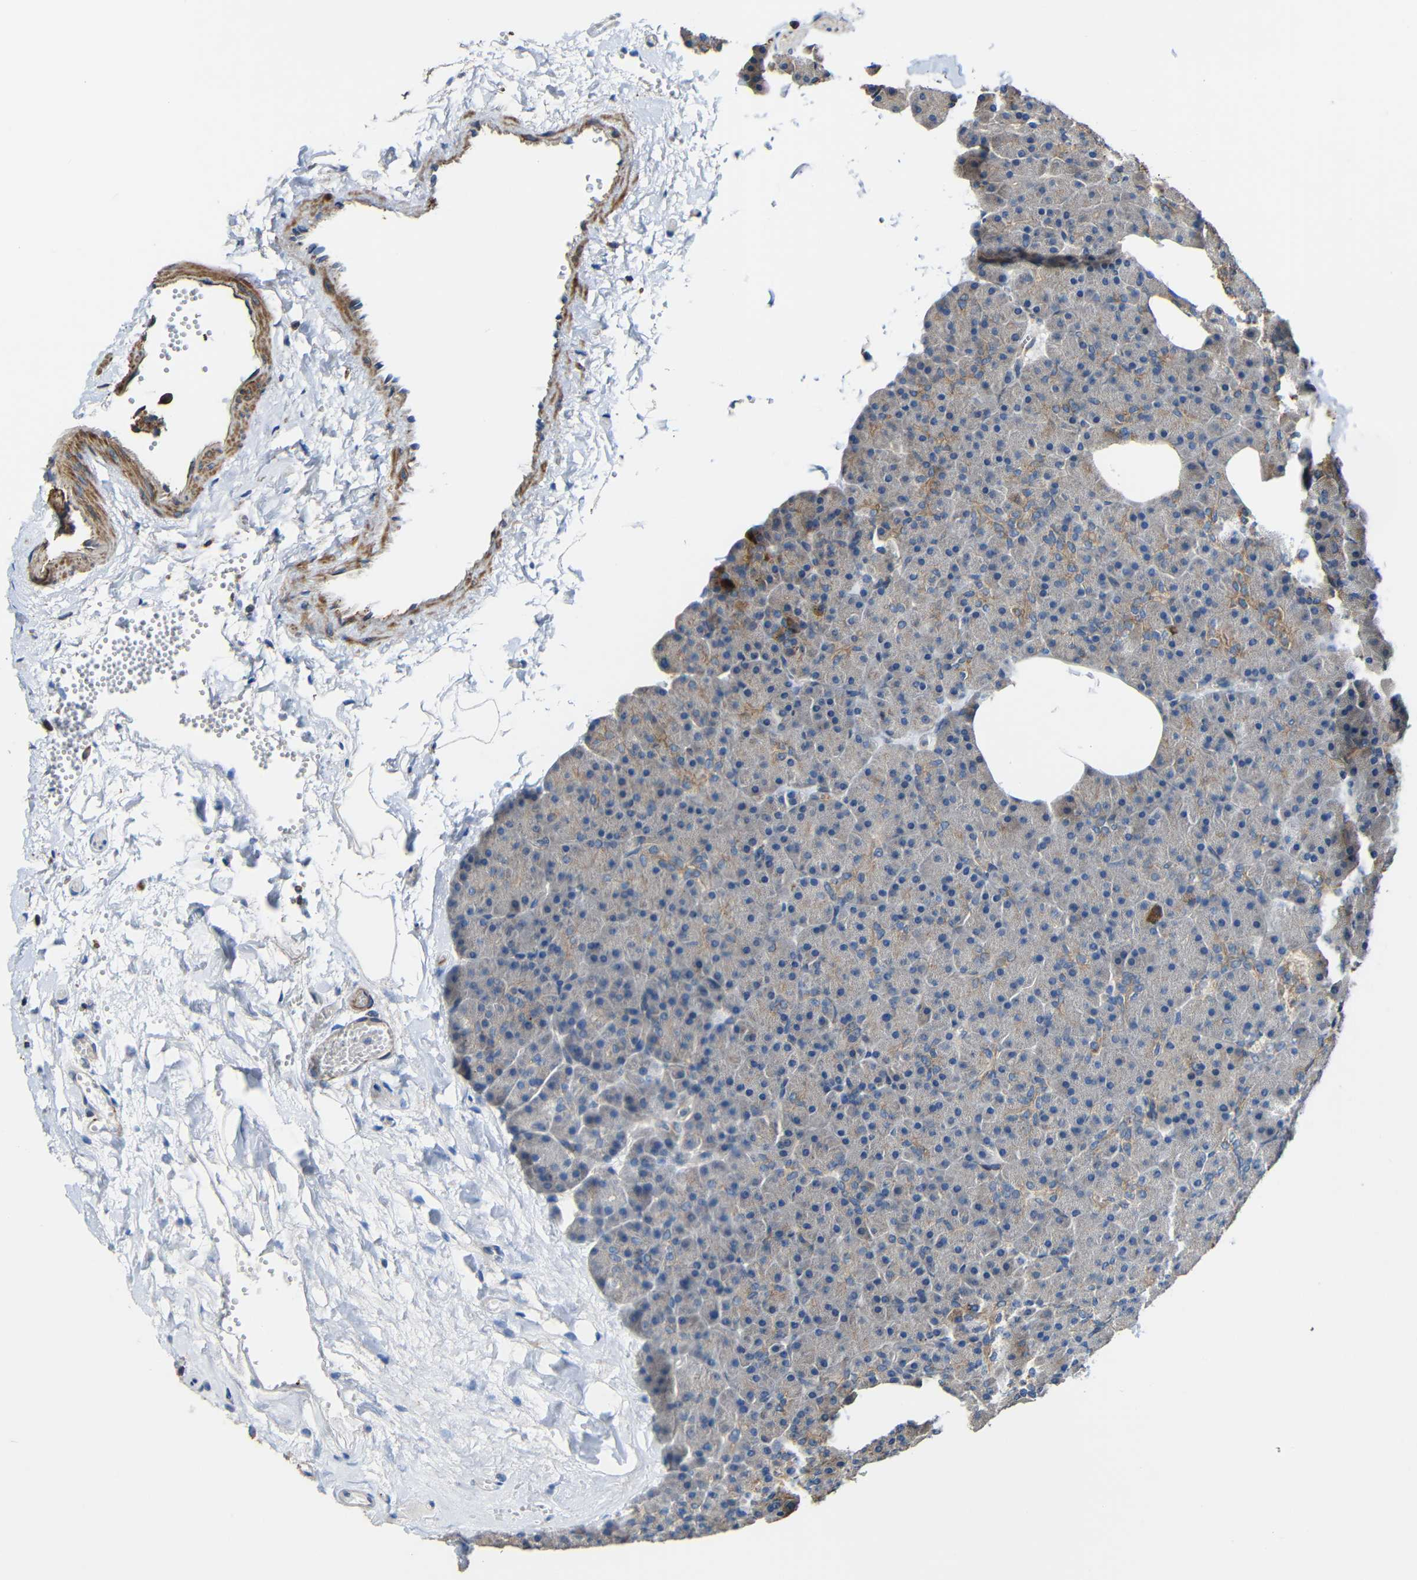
{"staining": {"intensity": "weak", "quantity": "<25%", "location": "cytoplasmic/membranous"}, "tissue": "pancreas", "cell_type": "Exocrine glandular cells", "image_type": "normal", "snomed": [{"axis": "morphology", "description": "Normal tissue, NOS"}, {"axis": "topography", "description": "Pancreas"}], "caption": "Pancreas was stained to show a protein in brown. There is no significant staining in exocrine glandular cells. (Brightfield microscopy of DAB immunohistochemistry (IHC) at high magnification).", "gene": "RHOT2", "patient": {"sex": "female", "age": 35}}